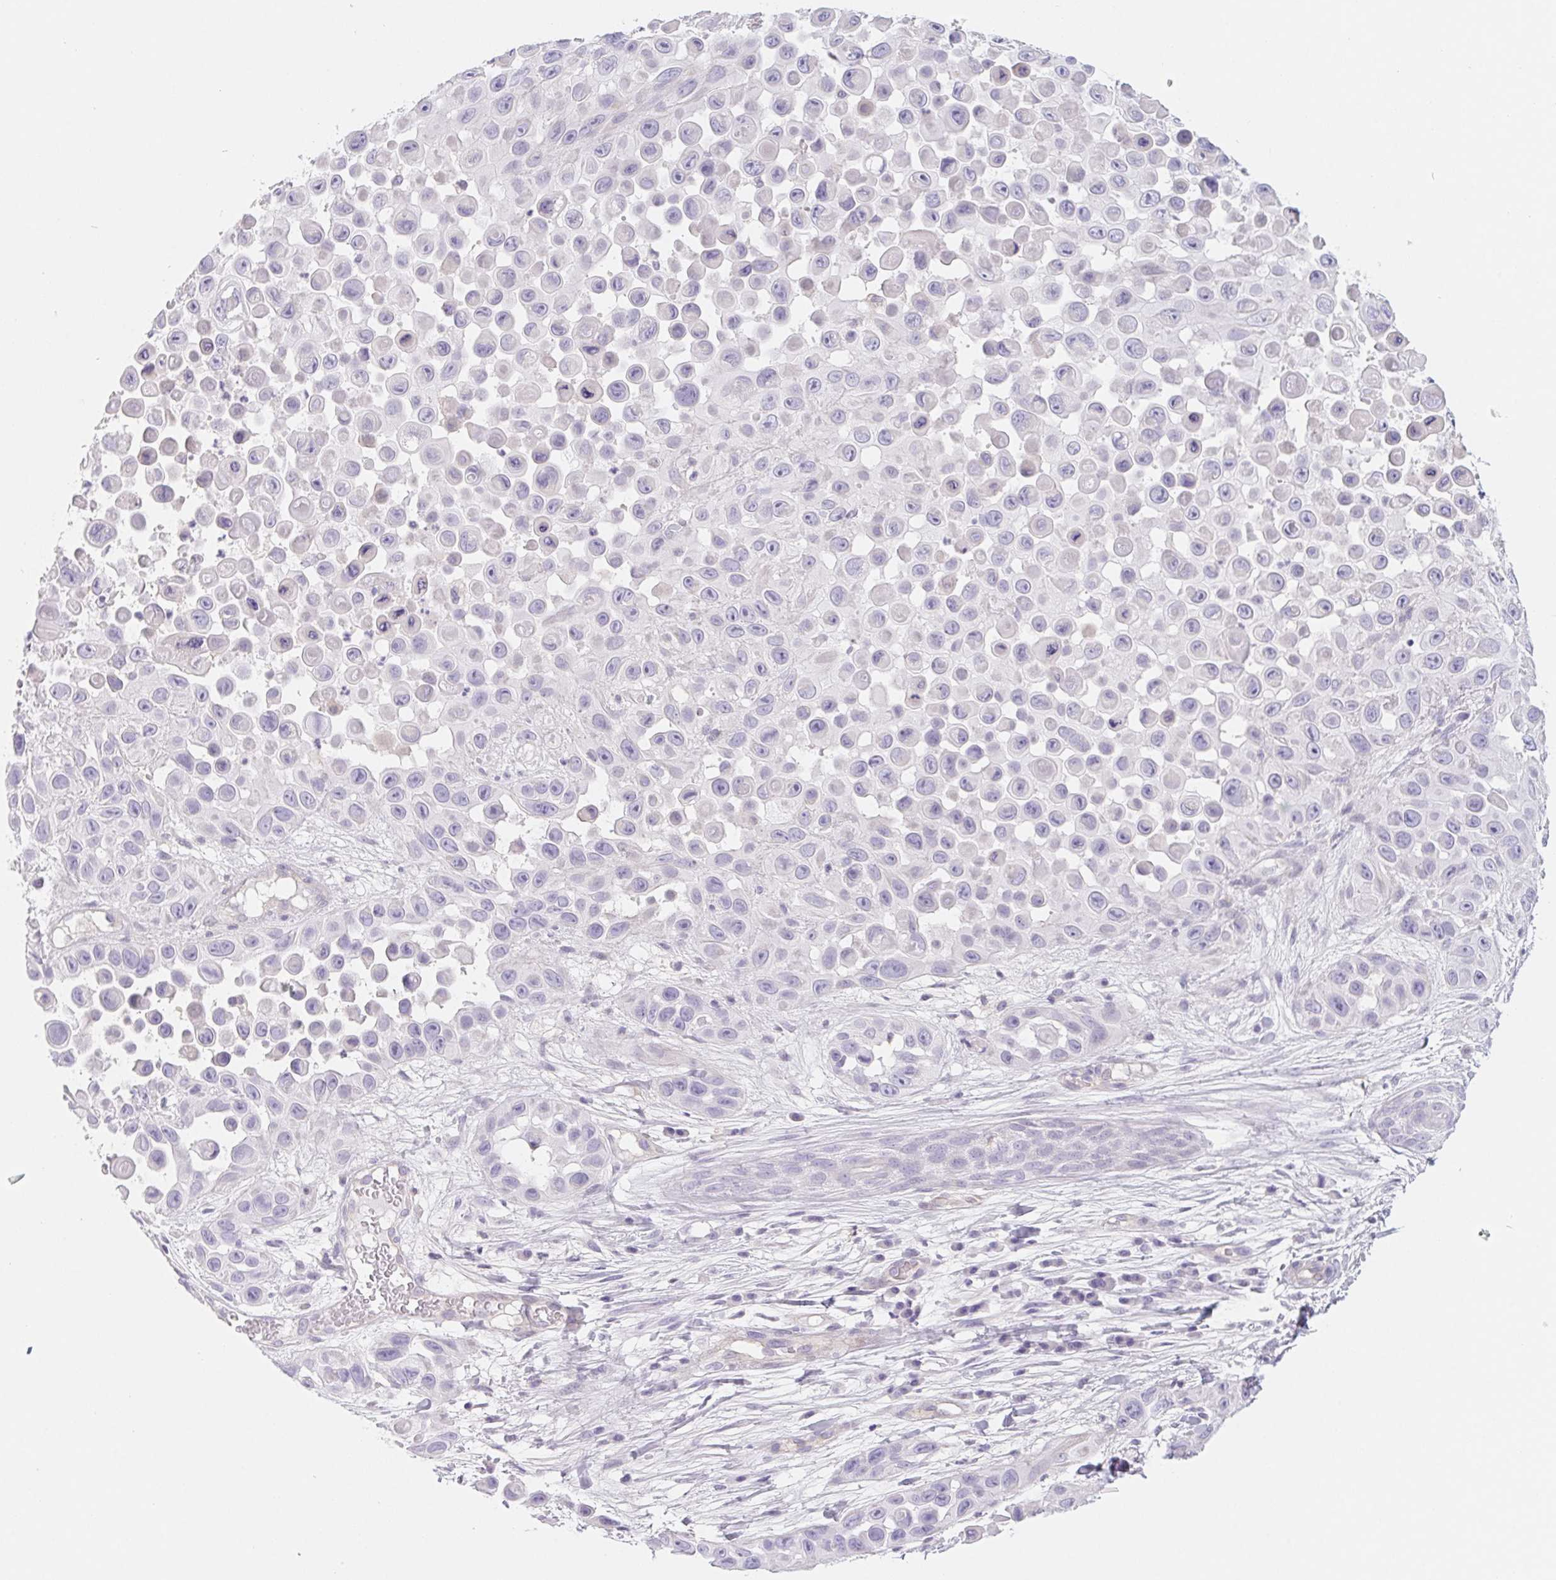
{"staining": {"intensity": "negative", "quantity": "none", "location": "none"}, "tissue": "skin cancer", "cell_type": "Tumor cells", "image_type": "cancer", "snomed": [{"axis": "morphology", "description": "Squamous cell carcinoma, NOS"}, {"axis": "topography", "description": "Skin"}], "caption": "High magnification brightfield microscopy of skin cancer stained with DAB (brown) and counterstained with hematoxylin (blue): tumor cells show no significant staining.", "gene": "CTNND2", "patient": {"sex": "male", "age": 81}}